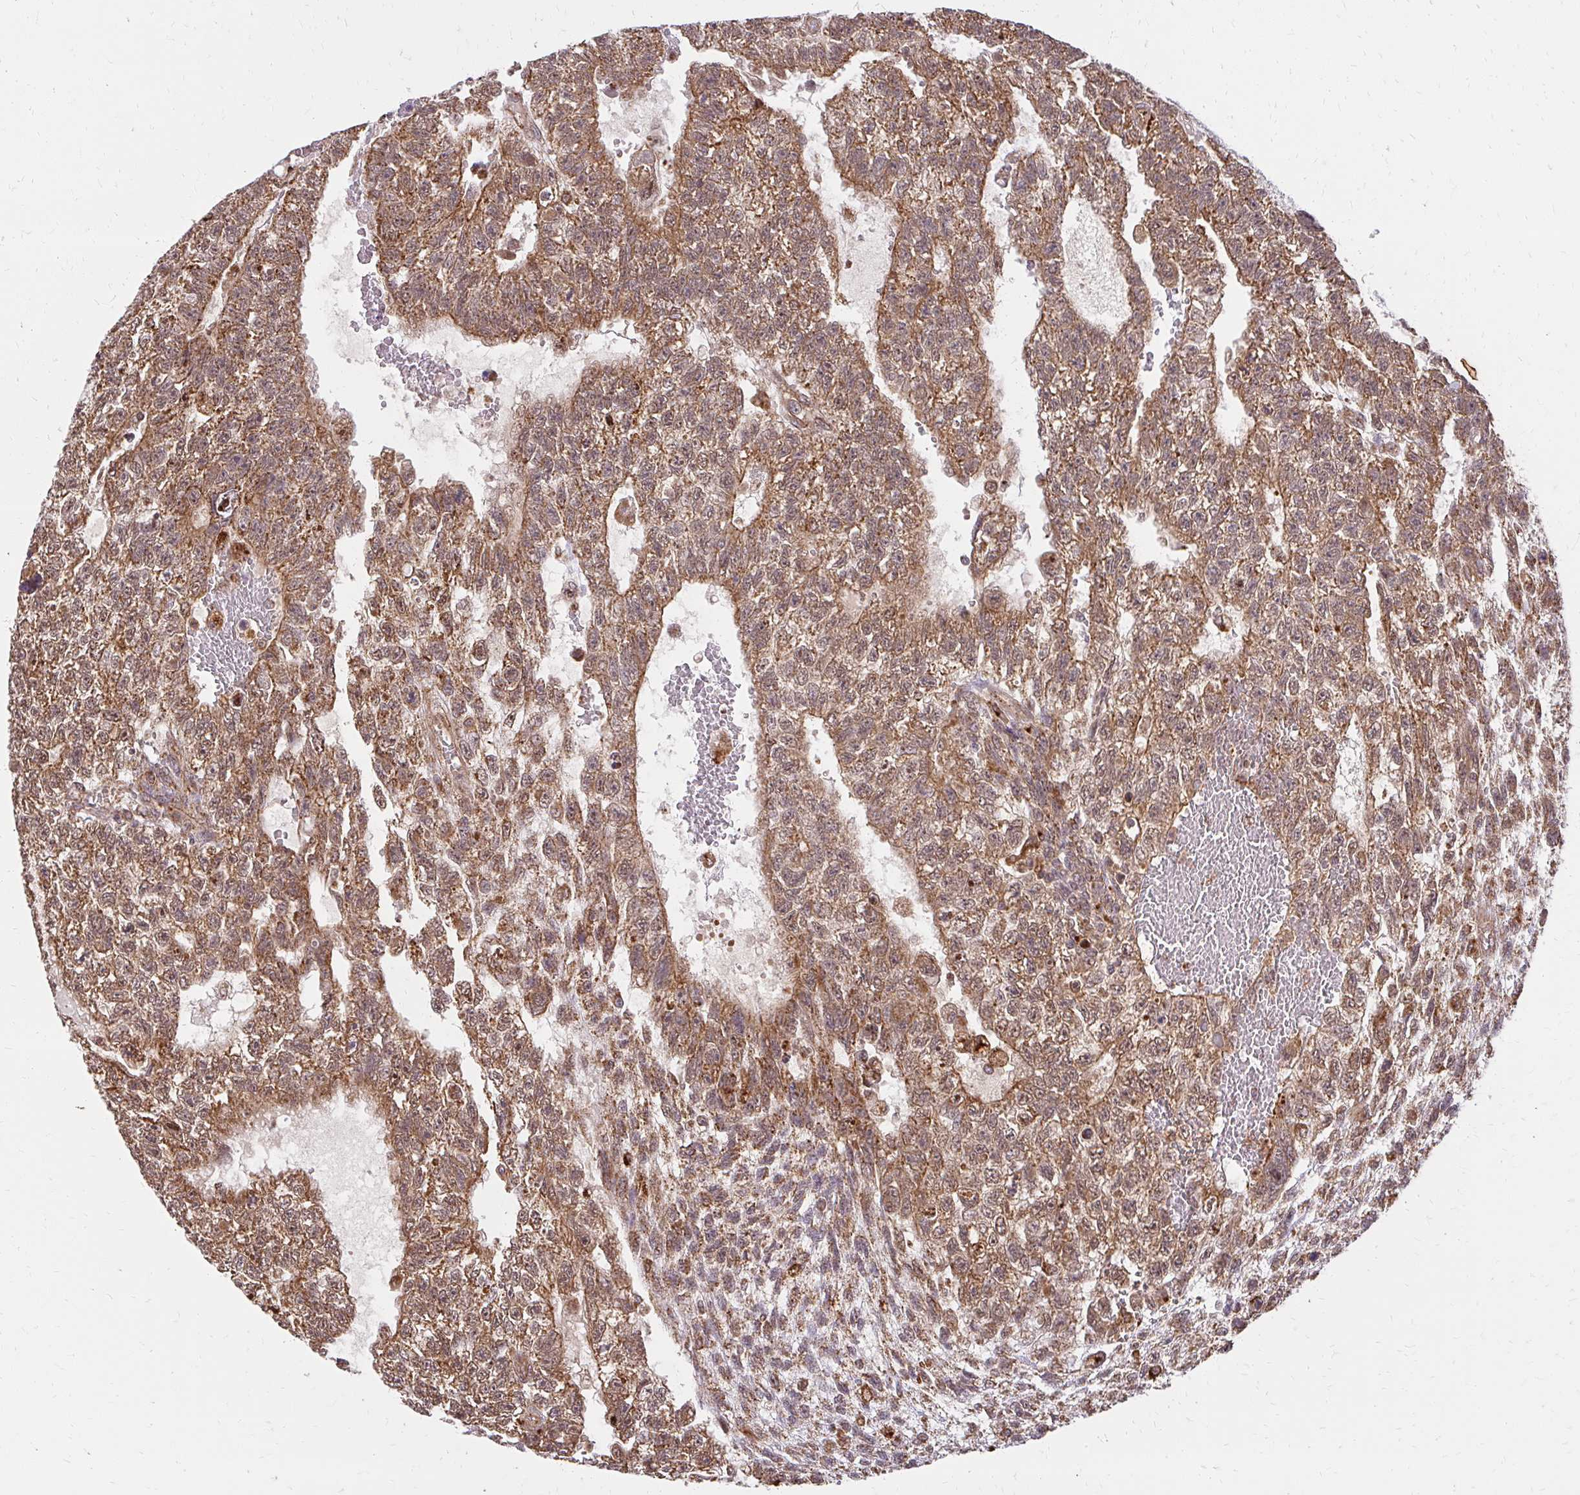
{"staining": {"intensity": "moderate", "quantity": ">75%", "location": "cytoplasmic/membranous"}, "tissue": "testis cancer", "cell_type": "Tumor cells", "image_type": "cancer", "snomed": [{"axis": "morphology", "description": "Carcinoma, Embryonal, NOS"}, {"axis": "topography", "description": "Testis"}], "caption": "Testis cancer (embryonal carcinoma) stained for a protein demonstrates moderate cytoplasmic/membranous positivity in tumor cells.", "gene": "GNS", "patient": {"sex": "male", "age": 26}}